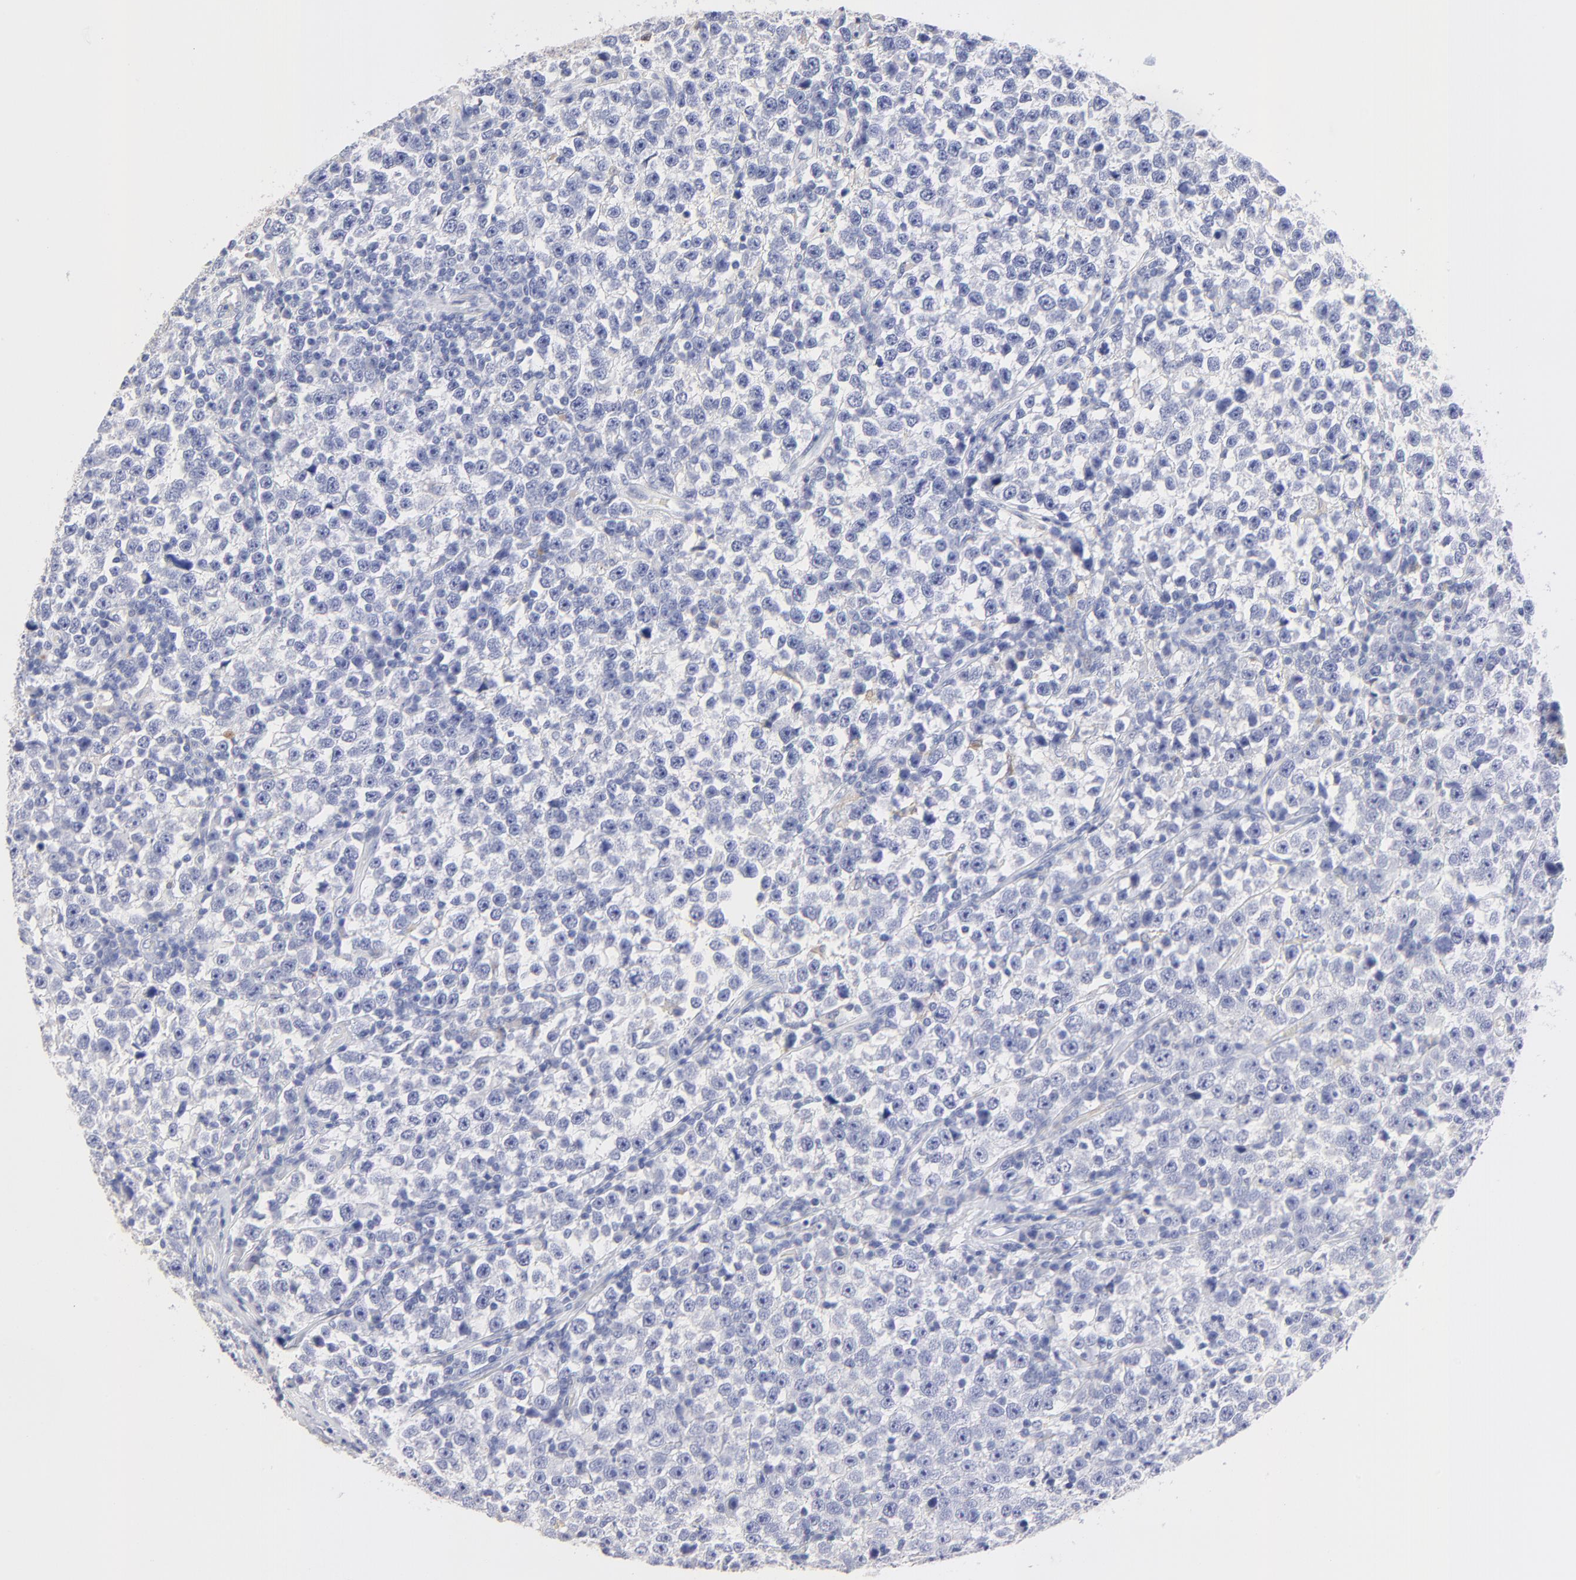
{"staining": {"intensity": "negative", "quantity": "none", "location": "none"}, "tissue": "testis cancer", "cell_type": "Tumor cells", "image_type": "cancer", "snomed": [{"axis": "morphology", "description": "Seminoma, NOS"}, {"axis": "topography", "description": "Testis"}], "caption": "High magnification brightfield microscopy of testis seminoma stained with DAB (brown) and counterstained with hematoxylin (blue): tumor cells show no significant expression.", "gene": "SMARCA1", "patient": {"sex": "male", "age": 43}}